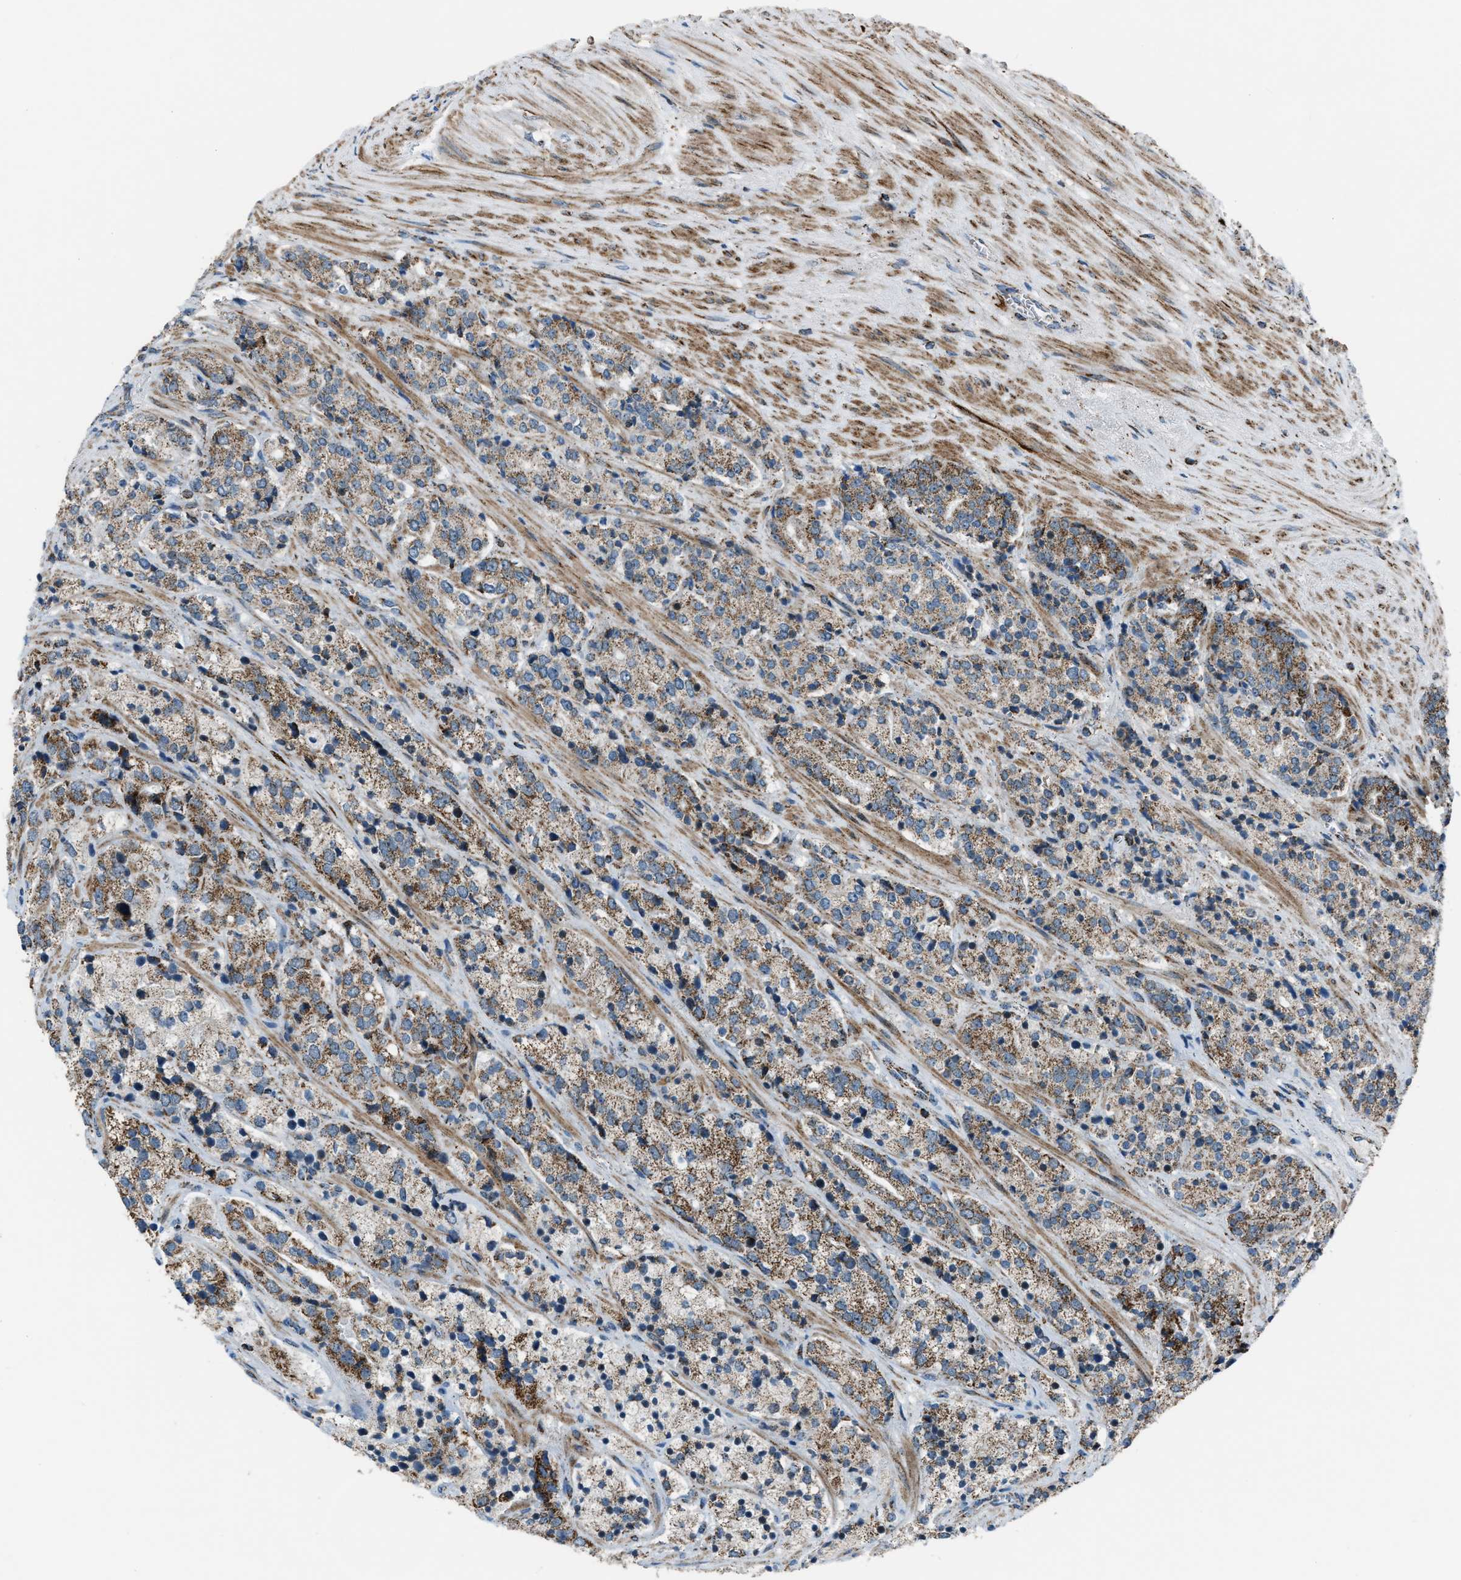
{"staining": {"intensity": "moderate", "quantity": ">75%", "location": "cytoplasmic/membranous"}, "tissue": "prostate cancer", "cell_type": "Tumor cells", "image_type": "cancer", "snomed": [{"axis": "morphology", "description": "Adenocarcinoma, High grade"}, {"axis": "topography", "description": "Prostate"}], "caption": "This image demonstrates immunohistochemistry (IHC) staining of prostate cancer, with medium moderate cytoplasmic/membranous staining in about >75% of tumor cells.", "gene": "CHN2", "patient": {"sex": "male", "age": 71}}